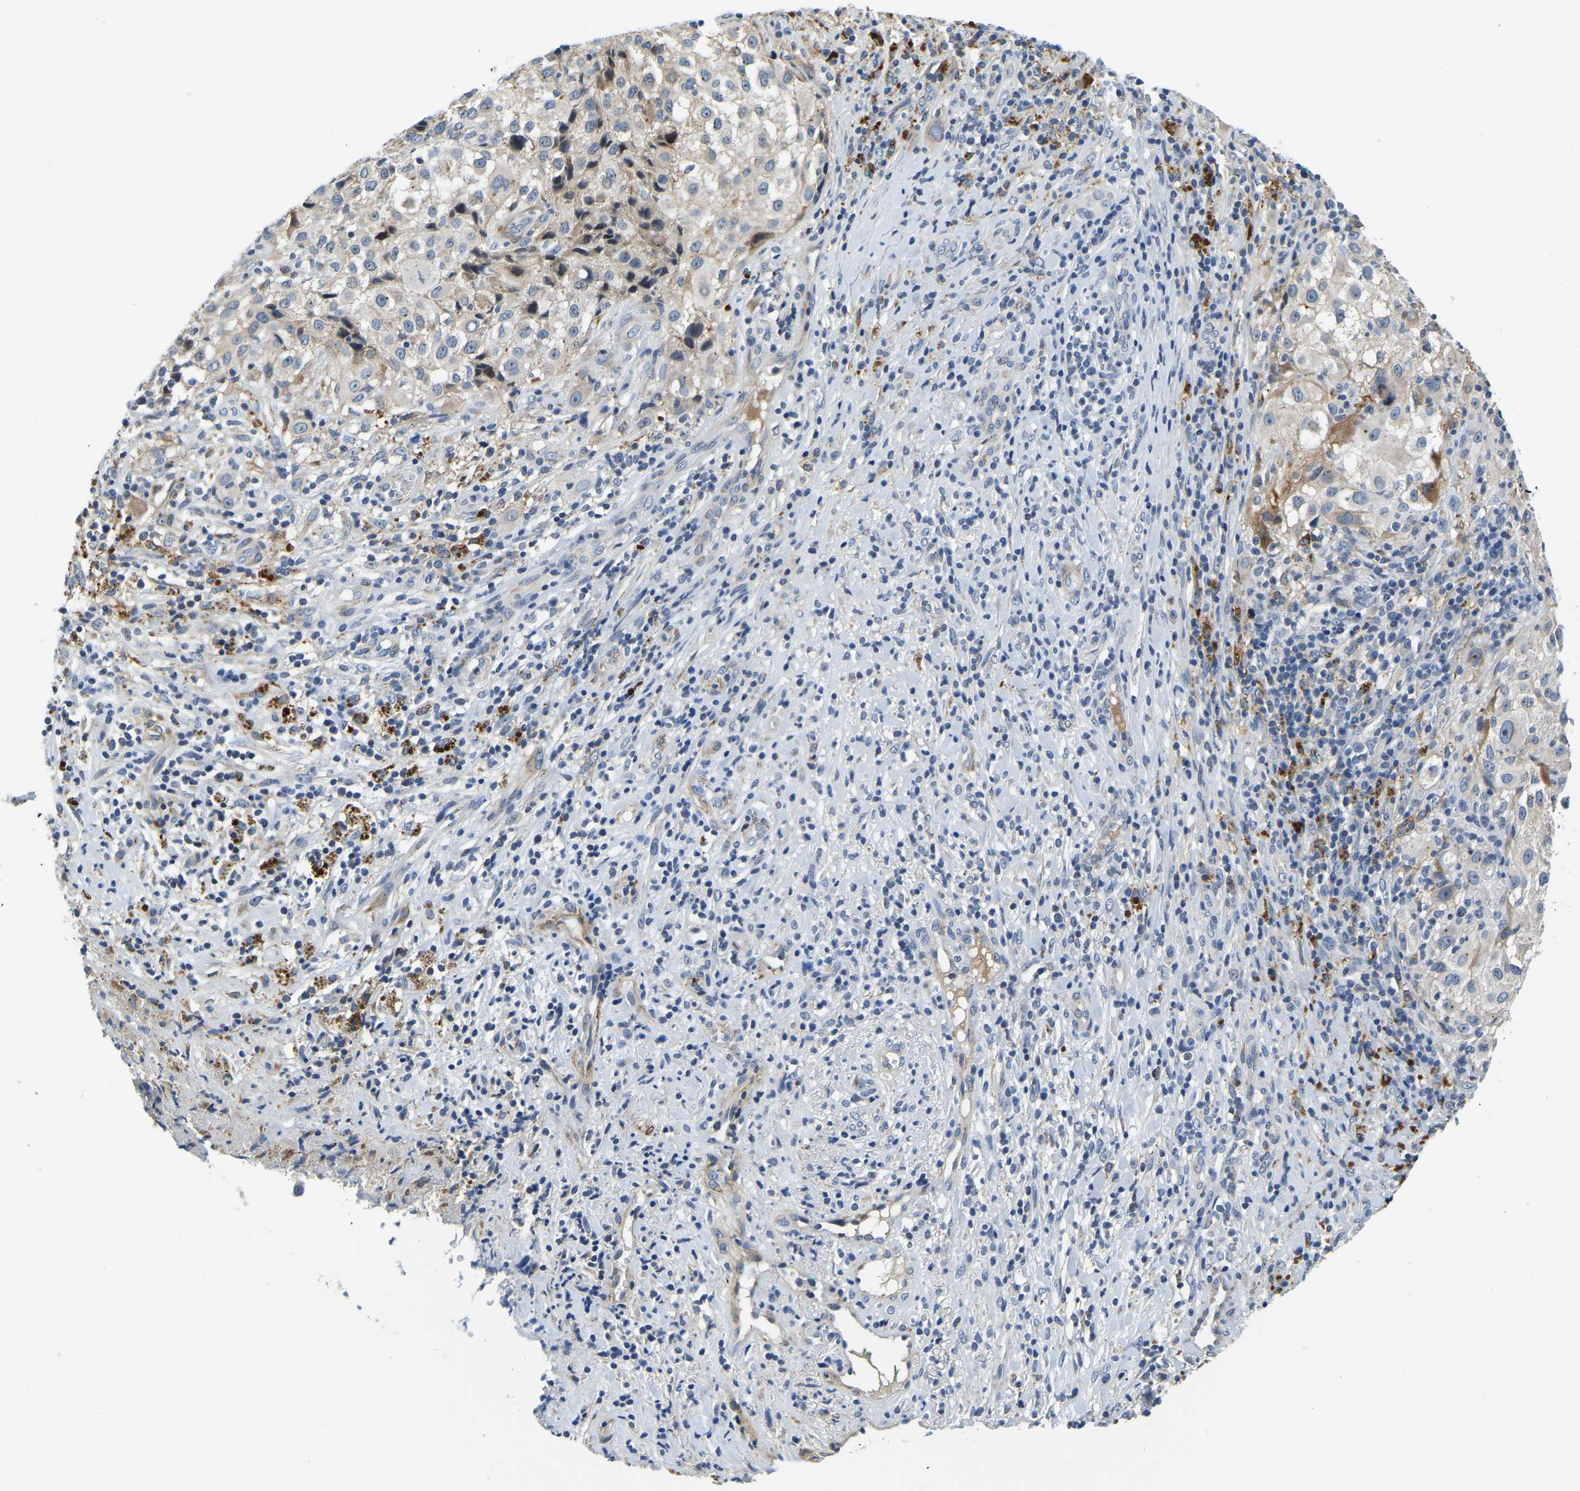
{"staining": {"intensity": "negative", "quantity": "none", "location": "none"}, "tissue": "melanoma", "cell_type": "Tumor cells", "image_type": "cancer", "snomed": [{"axis": "morphology", "description": "Necrosis, NOS"}, {"axis": "morphology", "description": "Malignant melanoma, NOS"}, {"axis": "topography", "description": "Skin"}], "caption": "Human malignant melanoma stained for a protein using IHC exhibits no staining in tumor cells.", "gene": "LIAS", "patient": {"sex": "female", "age": 87}}